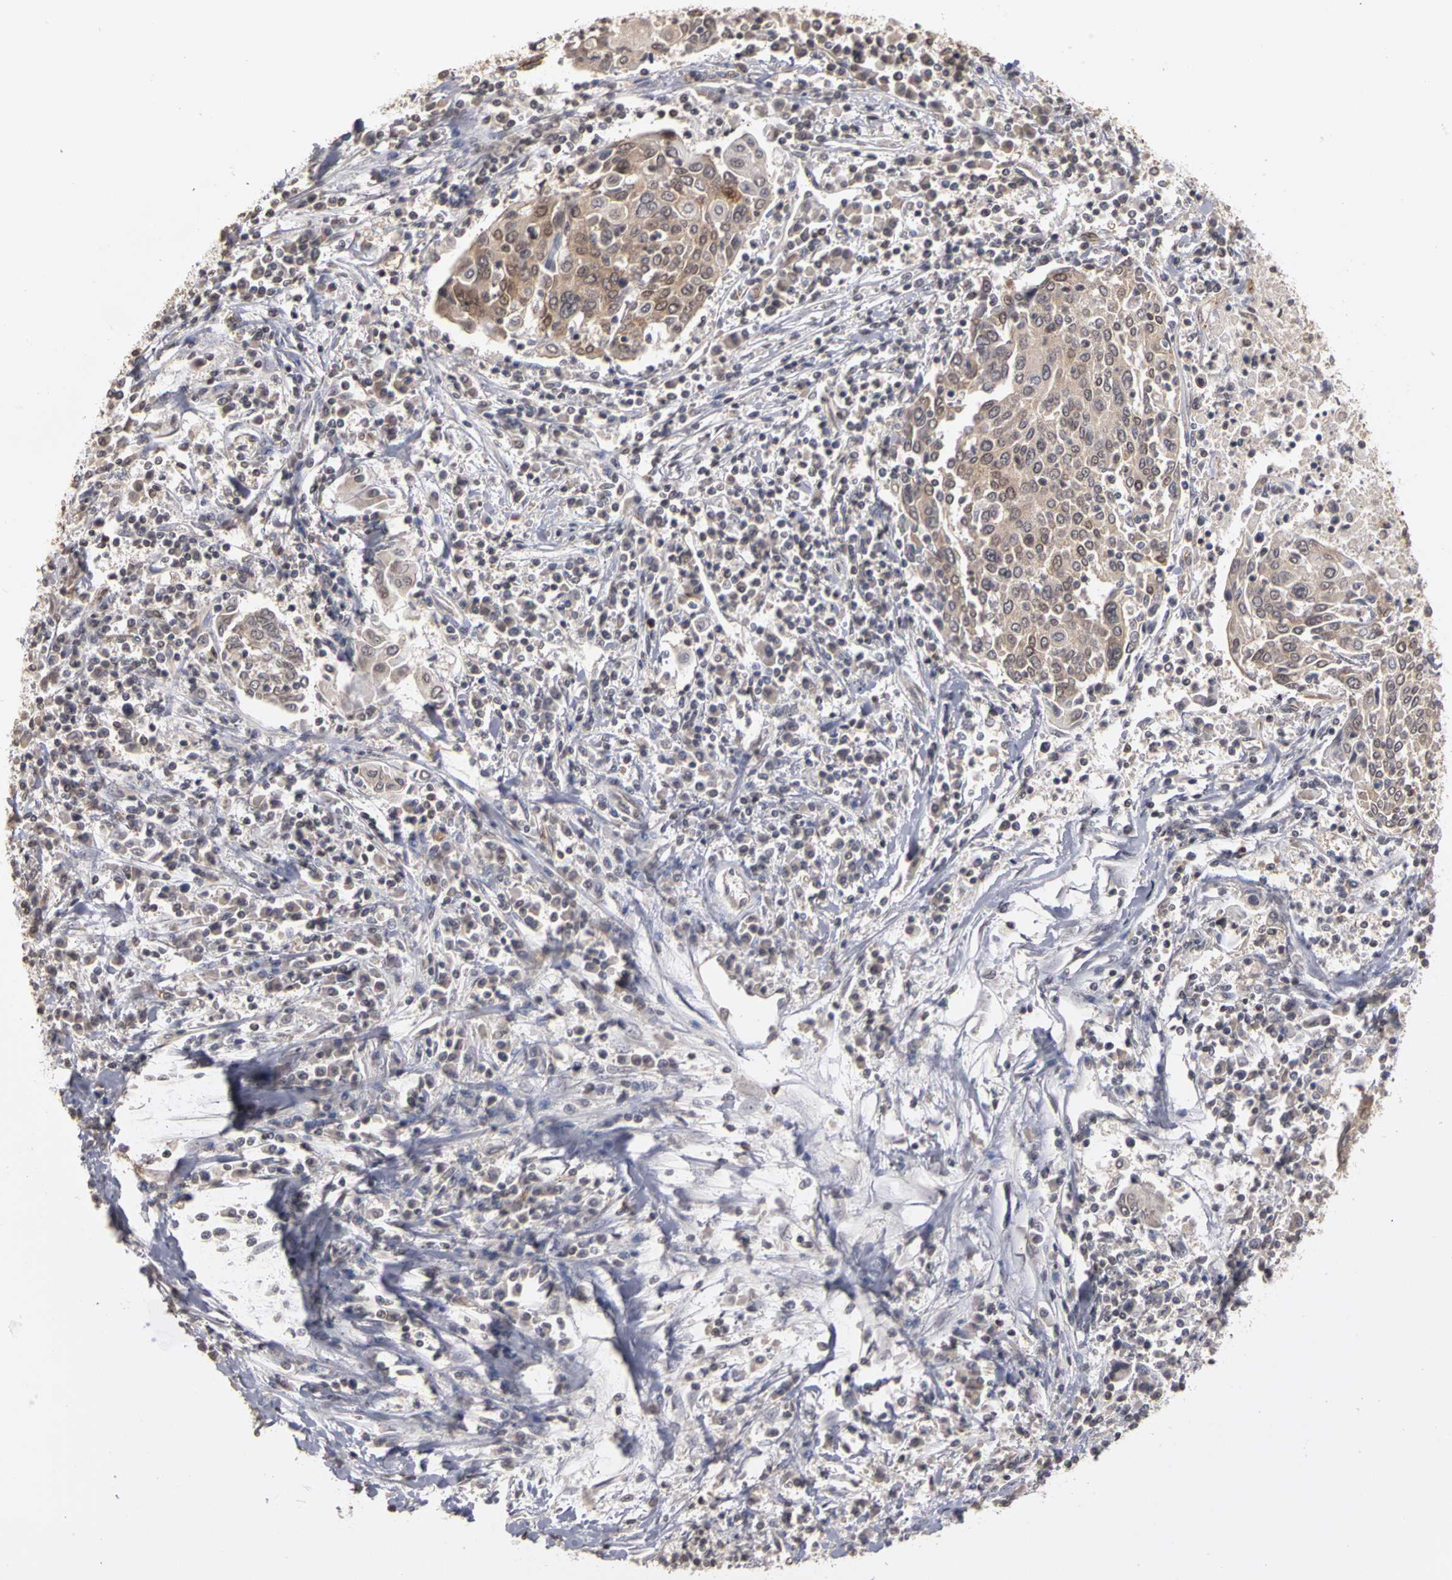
{"staining": {"intensity": "weak", "quantity": ">75%", "location": "cytoplasmic/membranous,nuclear"}, "tissue": "cervical cancer", "cell_type": "Tumor cells", "image_type": "cancer", "snomed": [{"axis": "morphology", "description": "Squamous cell carcinoma, NOS"}, {"axis": "topography", "description": "Cervix"}], "caption": "This micrograph shows immunohistochemistry (IHC) staining of squamous cell carcinoma (cervical), with low weak cytoplasmic/membranous and nuclear expression in approximately >75% of tumor cells.", "gene": "PLEKHA1", "patient": {"sex": "female", "age": 40}}